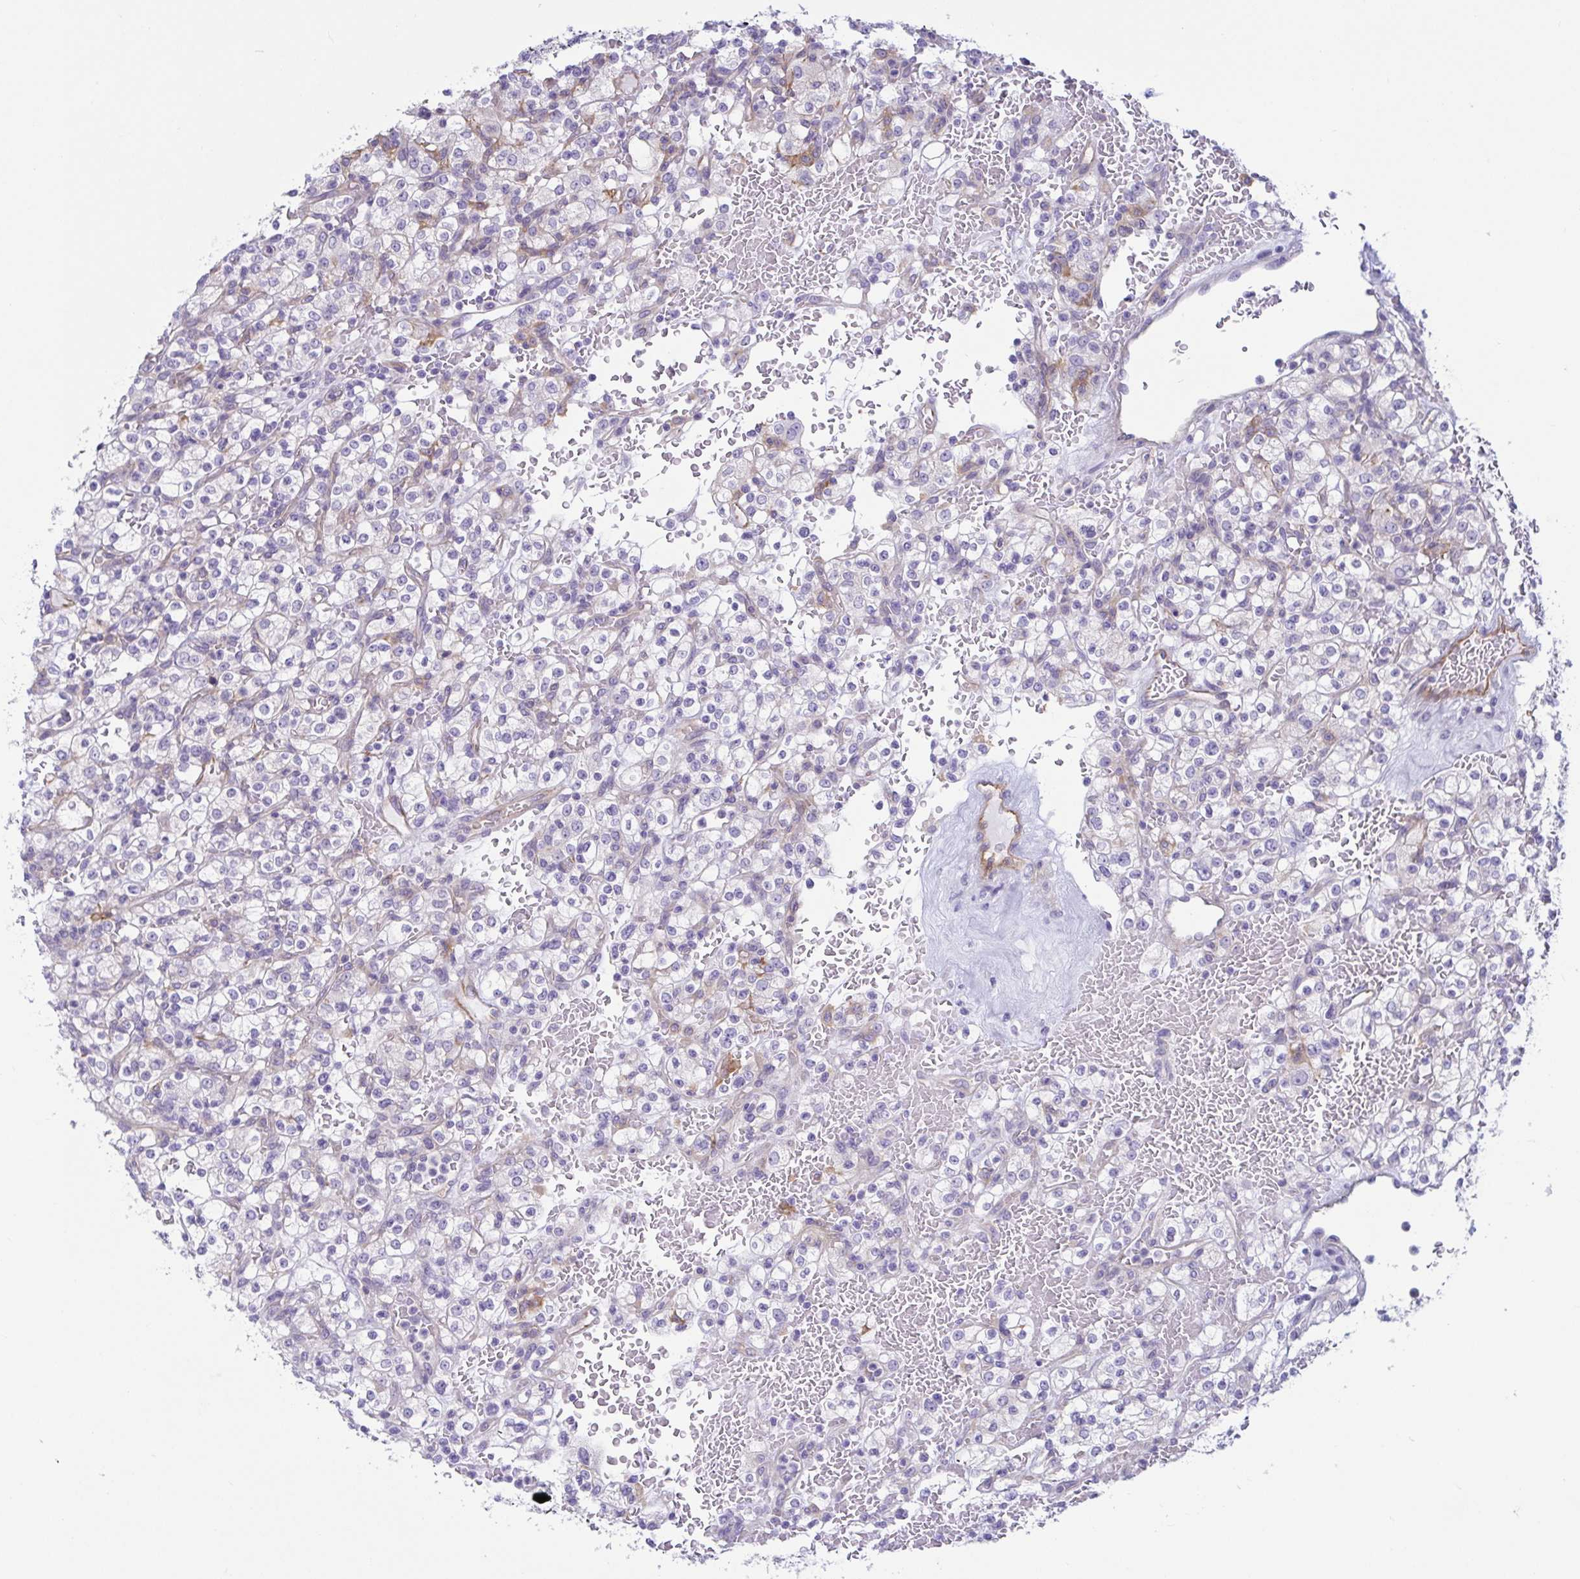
{"staining": {"intensity": "negative", "quantity": "none", "location": "none"}, "tissue": "renal cancer", "cell_type": "Tumor cells", "image_type": "cancer", "snomed": [{"axis": "morphology", "description": "Normal tissue, NOS"}, {"axis": "morphology", "description": "Adenocarcinoma, NOS"}, {"axis": "topography", "description": "Kidney"}], "caption": "Tumor cells are negative for brown protein staining in renal cancer.", "gene": "TNNI2", "patient": {"sex": "female", "age": 72}}